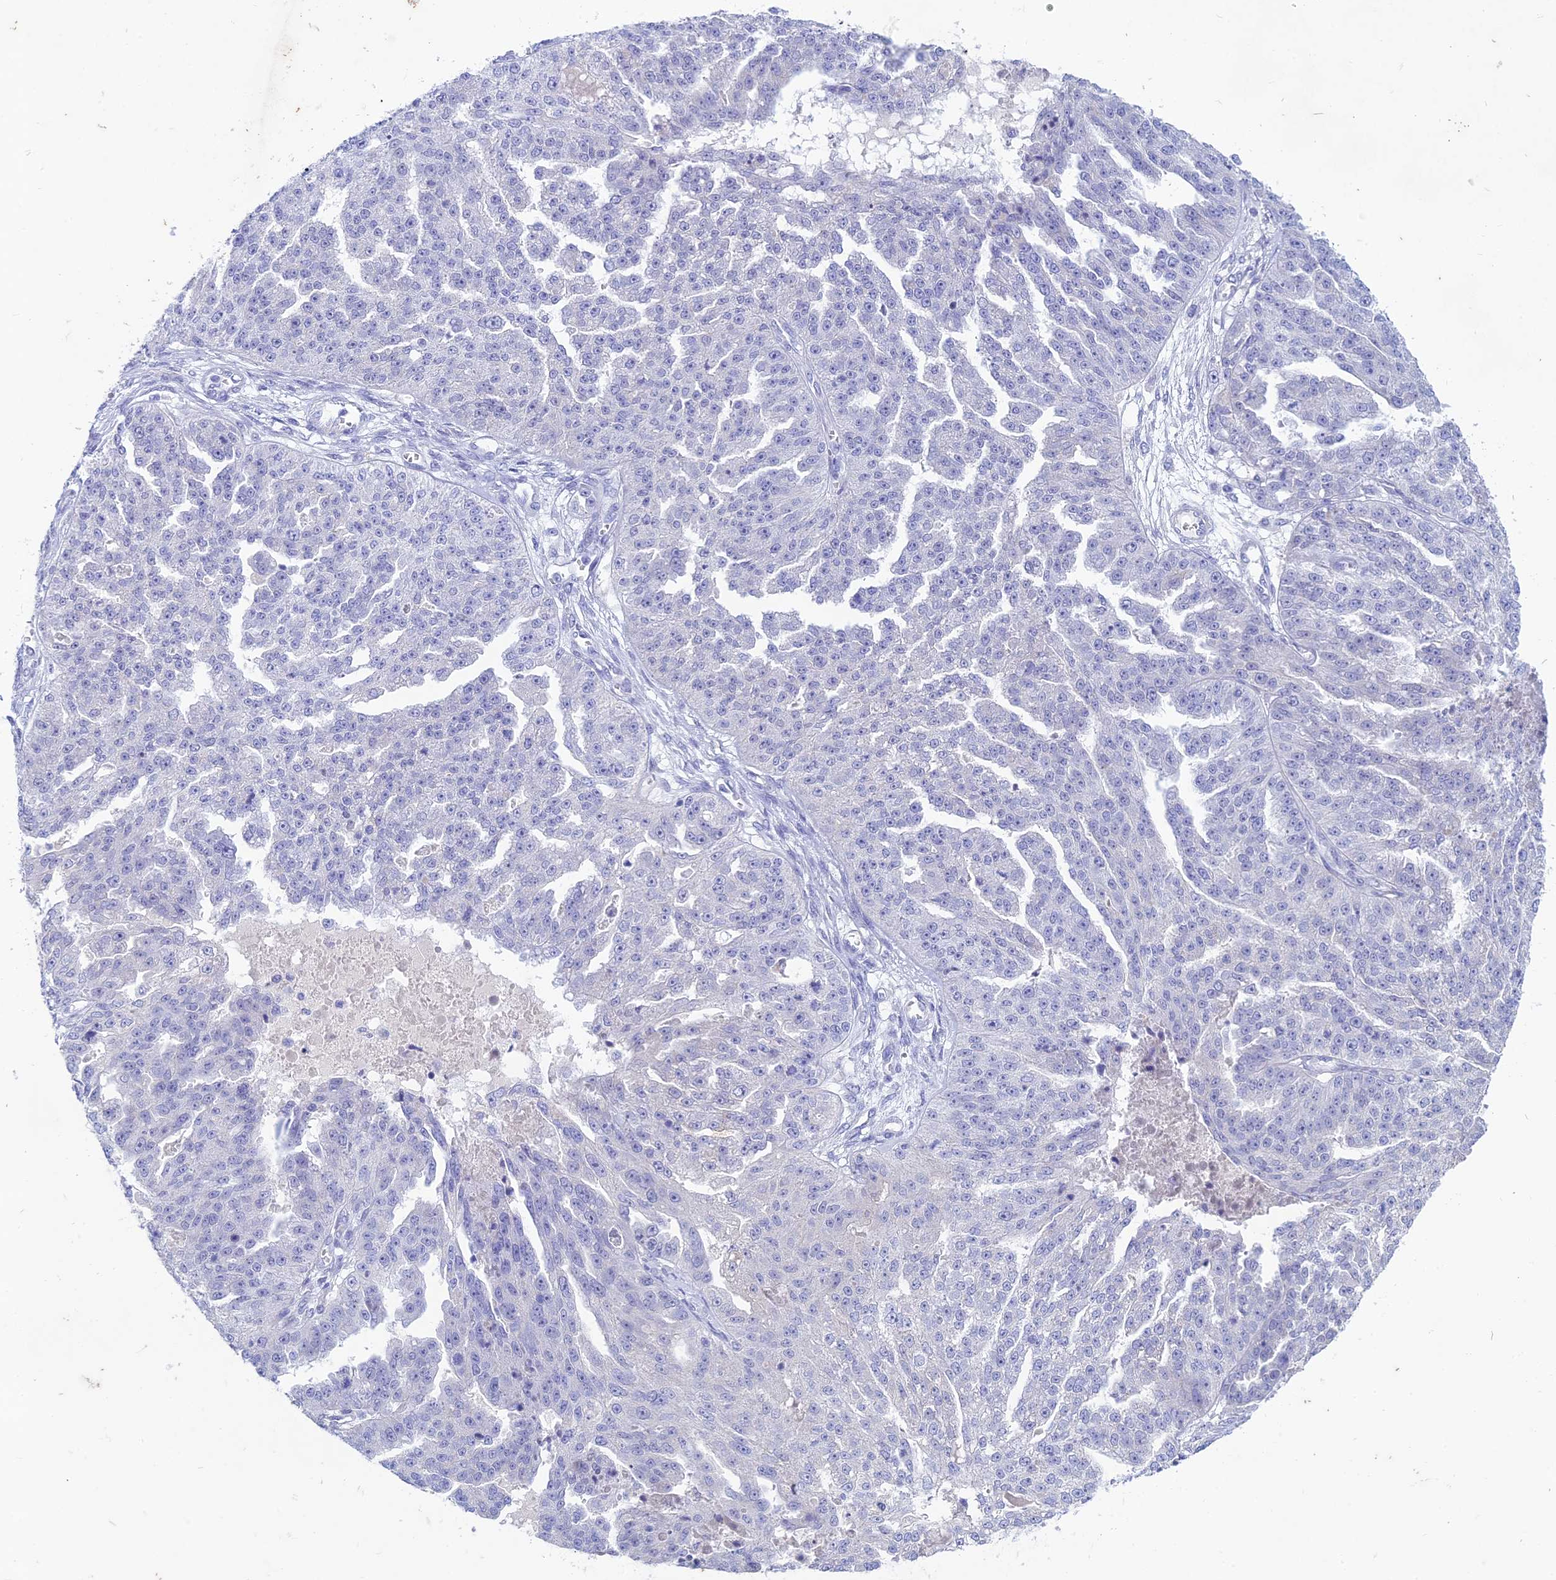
{"staining": {"intensity": "negative", "quantity": "none", "location": "none"}, "tissue": "ovarian cancer", "cell_type": "Tumor cells", "image_type": "cancer", "snomed": [{"axis": "morphology", "description": "Cystadenocarcinoma, serous, NOS"}, {"axis": "topography", "description": "Ovary"}], "caption": "Photomicrograph shows no significant protein staining in tumor cells of ovarian cancer (serous cystadenocarcinoma).", "gene": "BTBD19", "patient": {"sex": "female", "age": 58}}